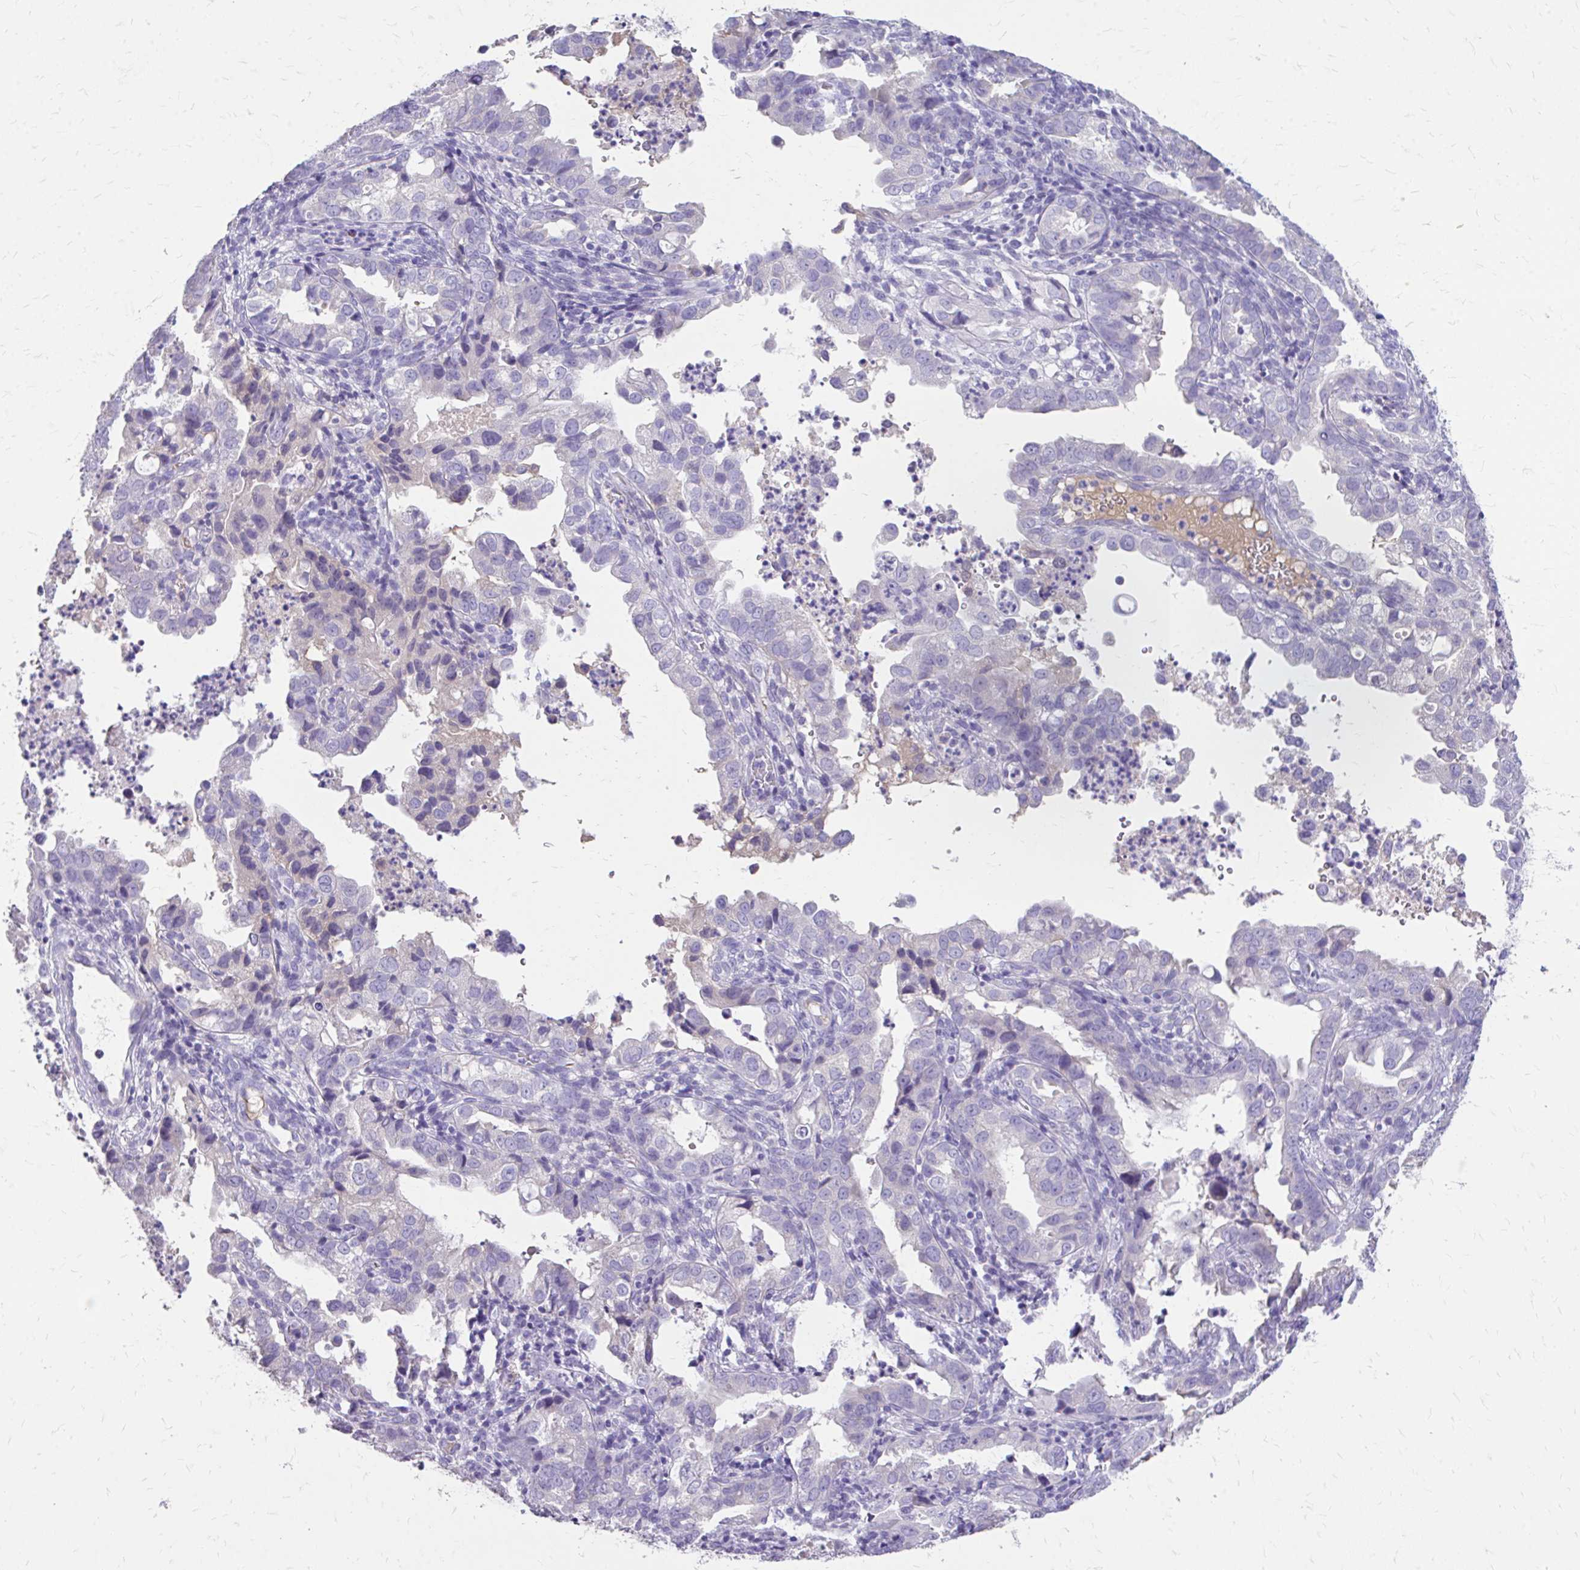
{"staining": {"intensity": "negative", "quantity": "none", "location": "none"}, "tissue": "endometrial cancer", "cell_type": "Tumor cells", "image_type": "cancer", "snomed": [{"axis": "morphology", "description": "Adenocarcinoma, NOS"}, {"axis": "topography", "description": "Endometrium"}], "caption": "DAB immunohistochemical staining of human adenocarcinoma (endometrial) reveals no significant positivity in tumor cells.", "gene": "CFH", "patient": {"sex": "female", "age": 57}}